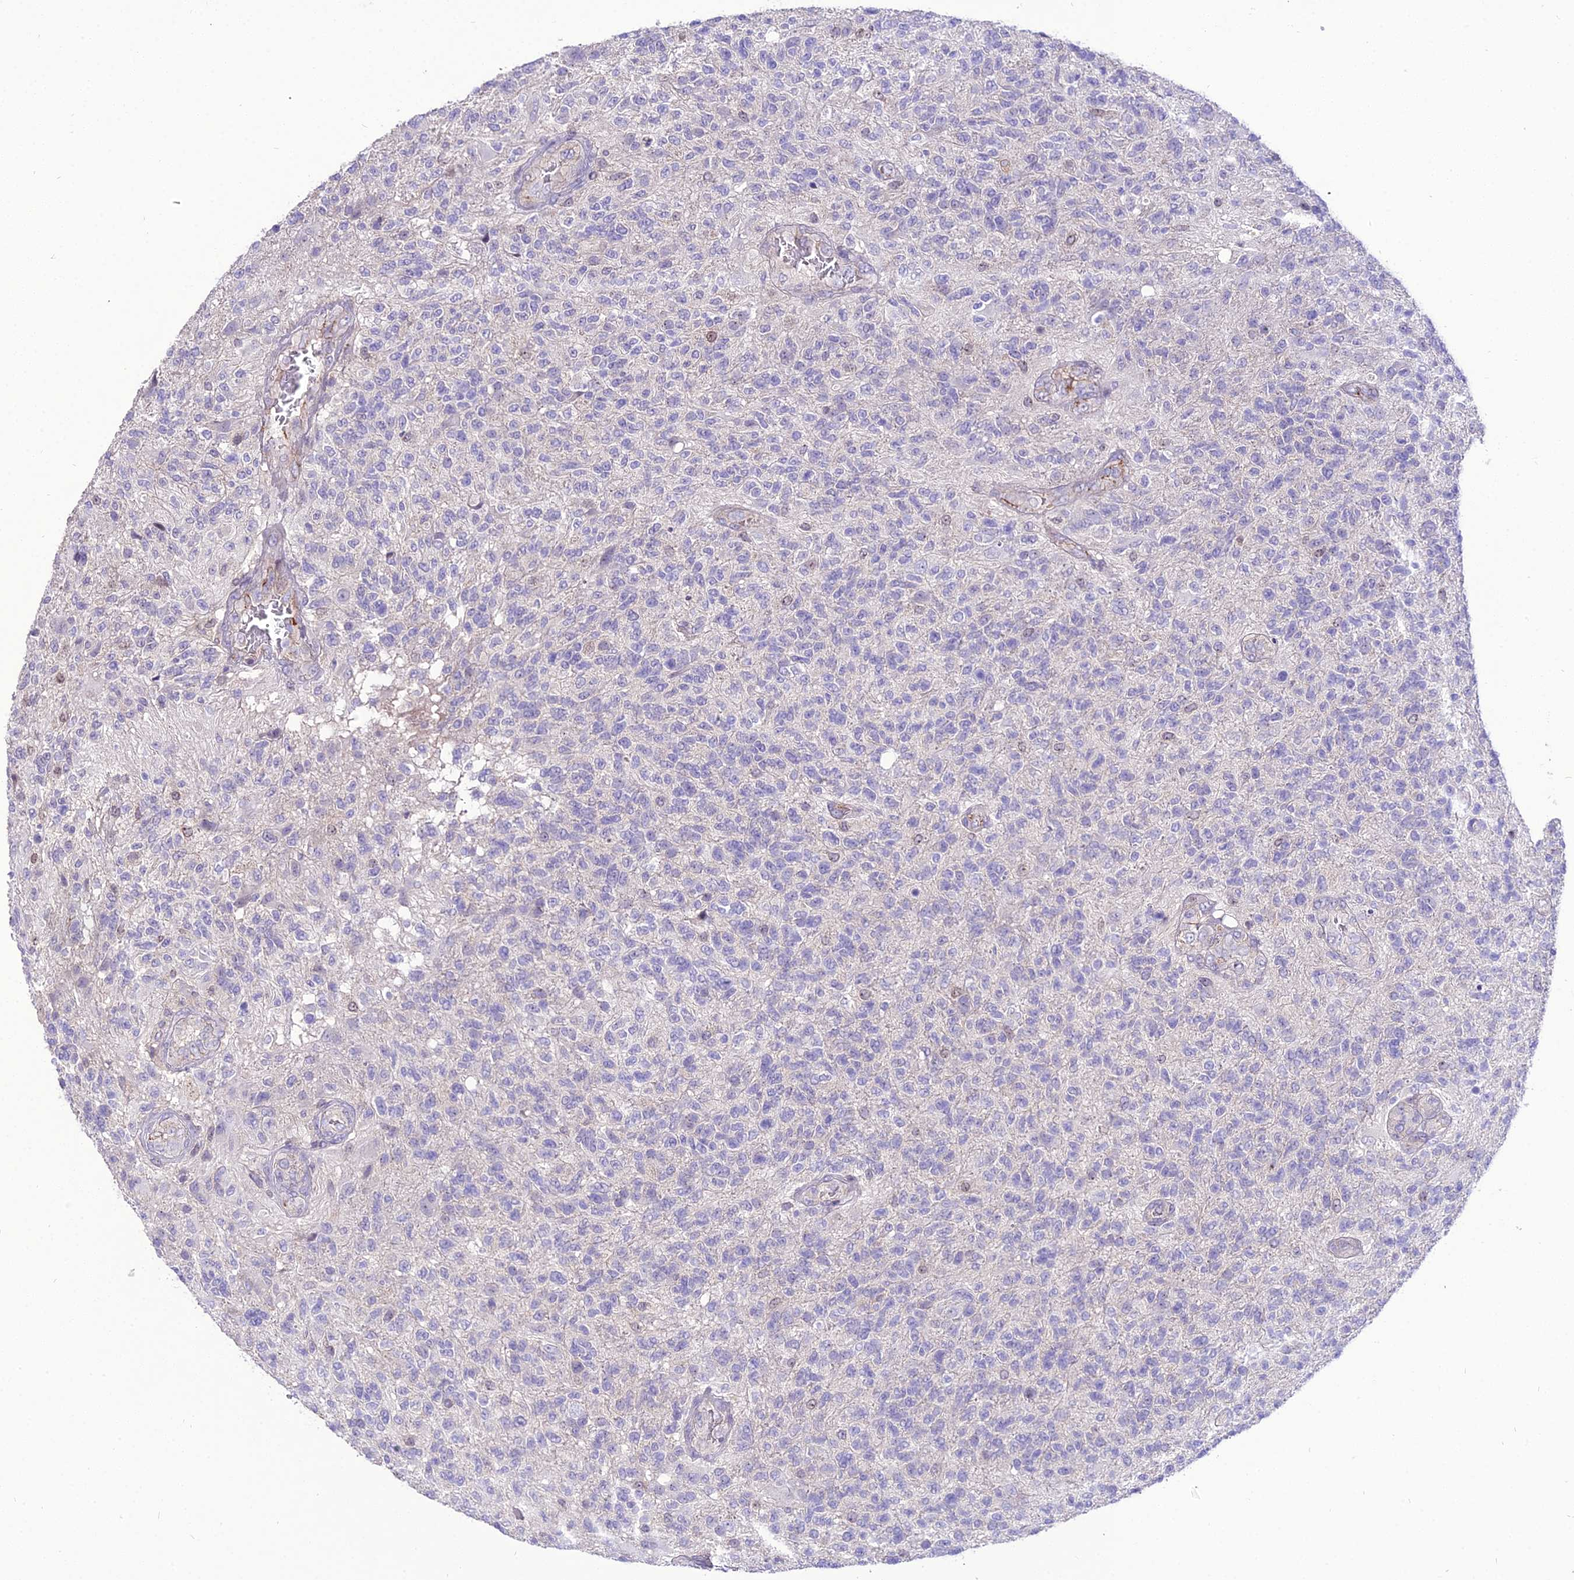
{"staining": {"intensity": "negative", "quantity": "none", "location": "none"}, "tissue": "glioma", "cell_type": "Tumor cells", "image_type": "cancer", "snomed": [{"axis": "morphology", "description": "Glioma, malignant, High grade"}, {"axis": "topography", "description": "Brain"}], "caption": "Immunohistochemistry (IHC) histopathology image of human glioma stained for a protein (brown), which demonstrates no expression in tumor cells. (Brightfield microscopy of DAB (3,3'-diaminobenzidine) immunohistochemistry (IHC) at high magnification).", "gene": "SHQ1", "patient": {"sex": "male", "age": 56}}